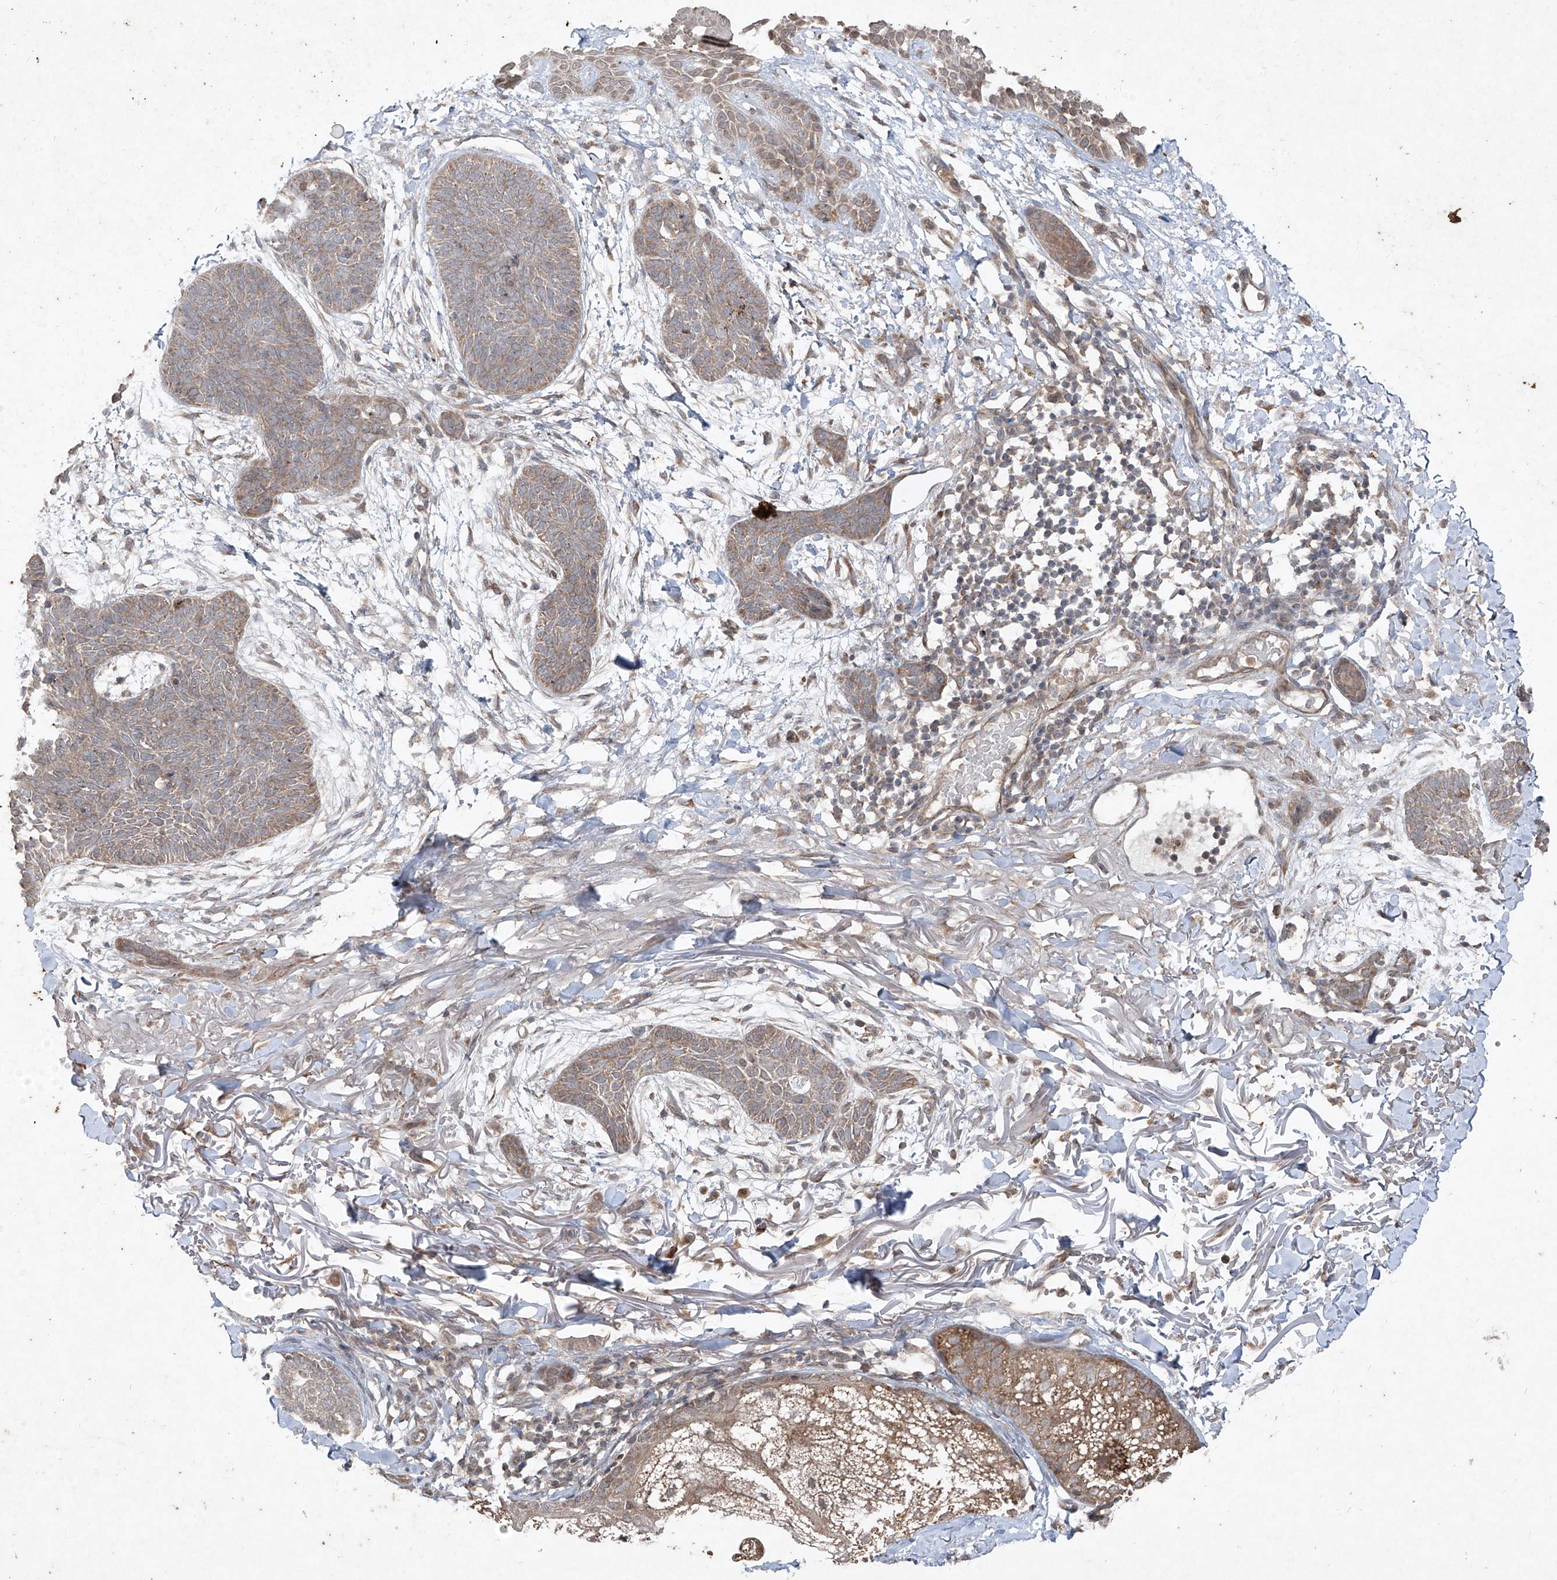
{"staining": {"intensity": "weak", "quantity": "25%-75%", "location": "cytoplasmic/membranous"}, "tissue": "skin cancer", "cell_type": "Tumor cells", "image_type": "cancer", "snomed": [{"axis": "morphology", "description": "Basal cell carcinoma"}, {"axis": "topography", "description": "Skin"}], "caption": "Human skin basal cell carcinoma stained with a protein marker displays weak staining in tumor cells.", "gene": "ABCD3", "patient": {"sex": "male", "age": 85}}